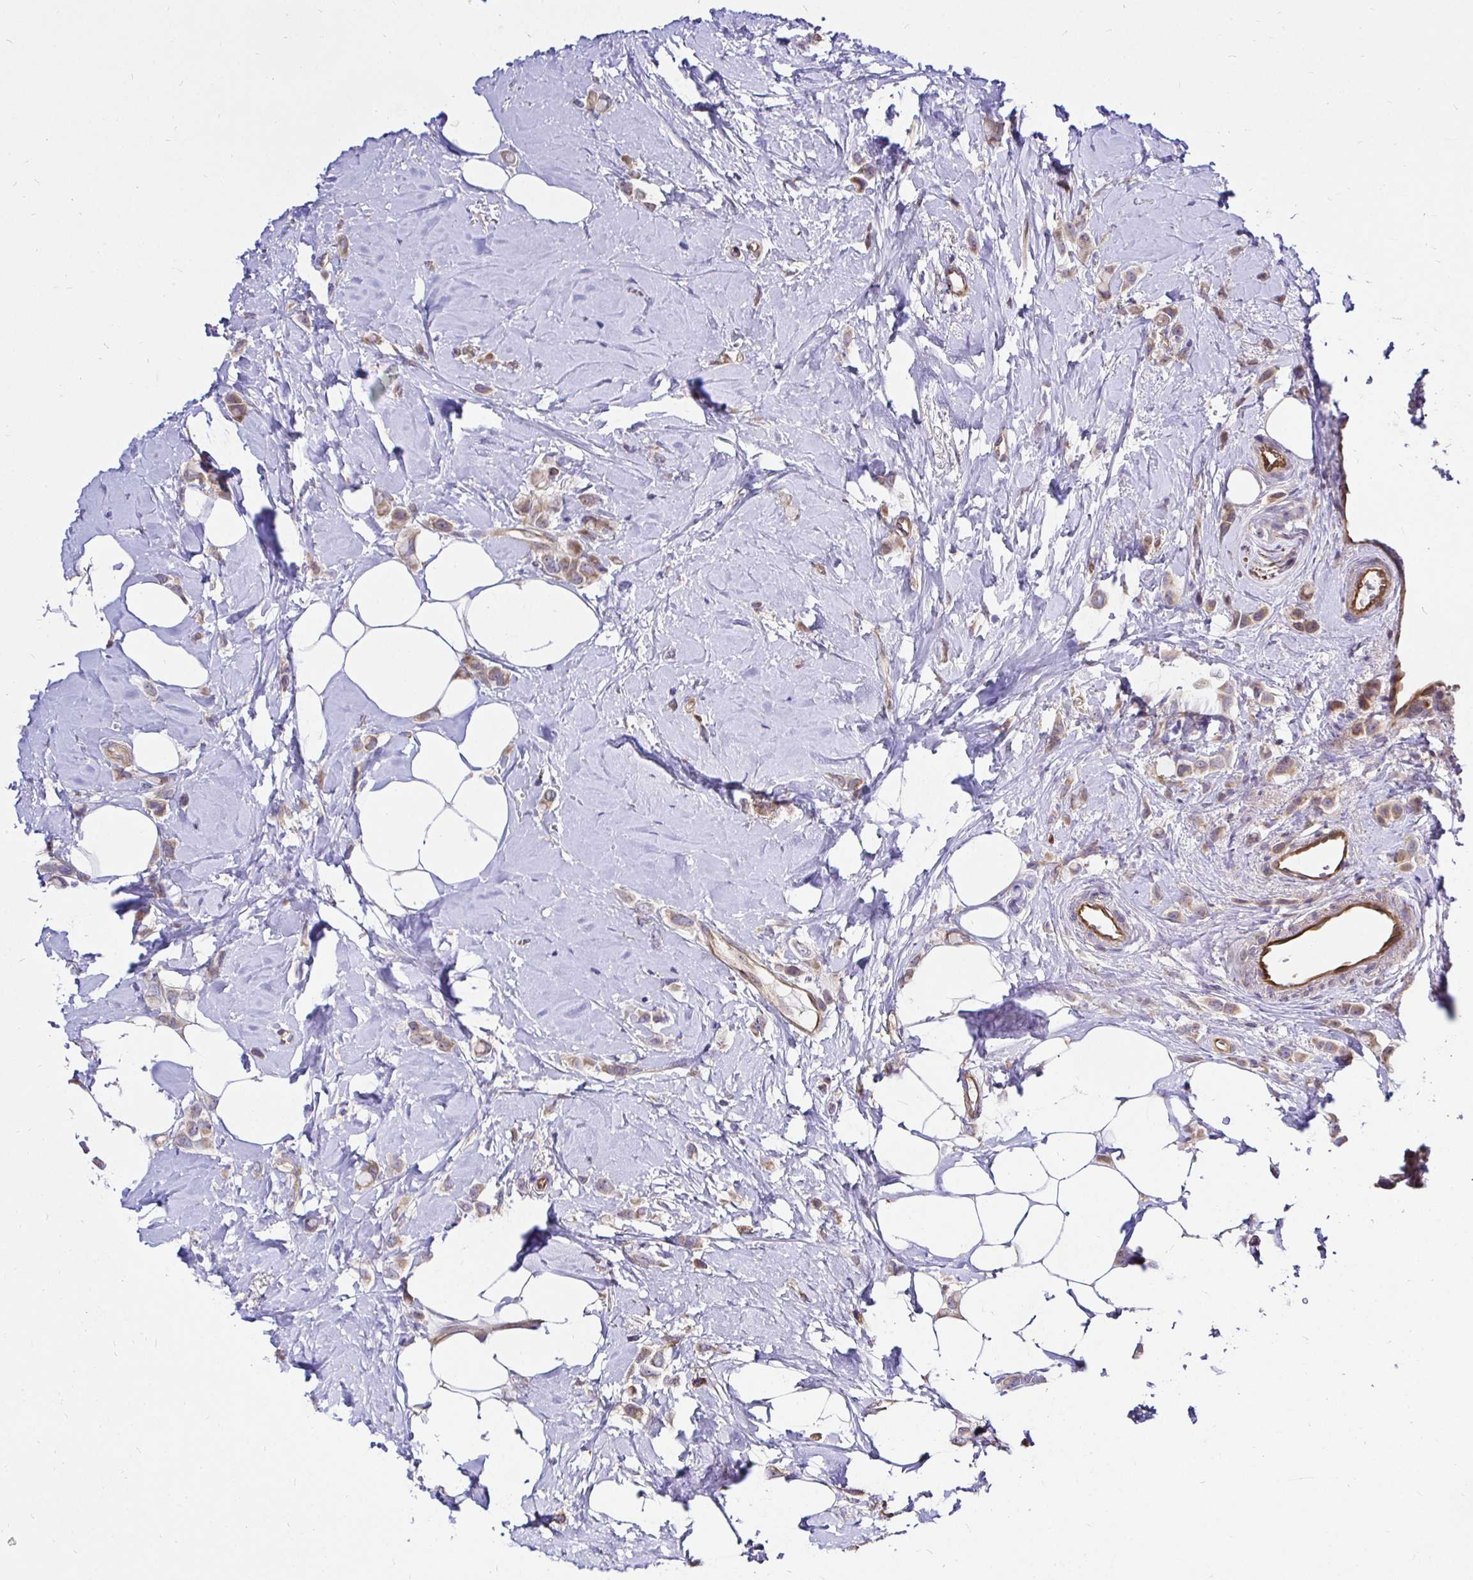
{"staining": {"intensity": "weak", "quantity": ">75%", "location": "cytoplasmic/membranous"}, "tissue": "breast cancer", "cell_type": "Tumor cells", "image_type": "cancer", "snomed": [{"axis": "morphology", "description": "Lobular carcinoma"}, {"axis": "topography", "description": "Breast"}], "caption": "A photomicrograph of breast cancer stained for a protein exhibits weak cytoplasmic/membranous brown staining in tumor cells.", "gene": "CCDC122", "patient": {"sex": "female", "age": 66}}